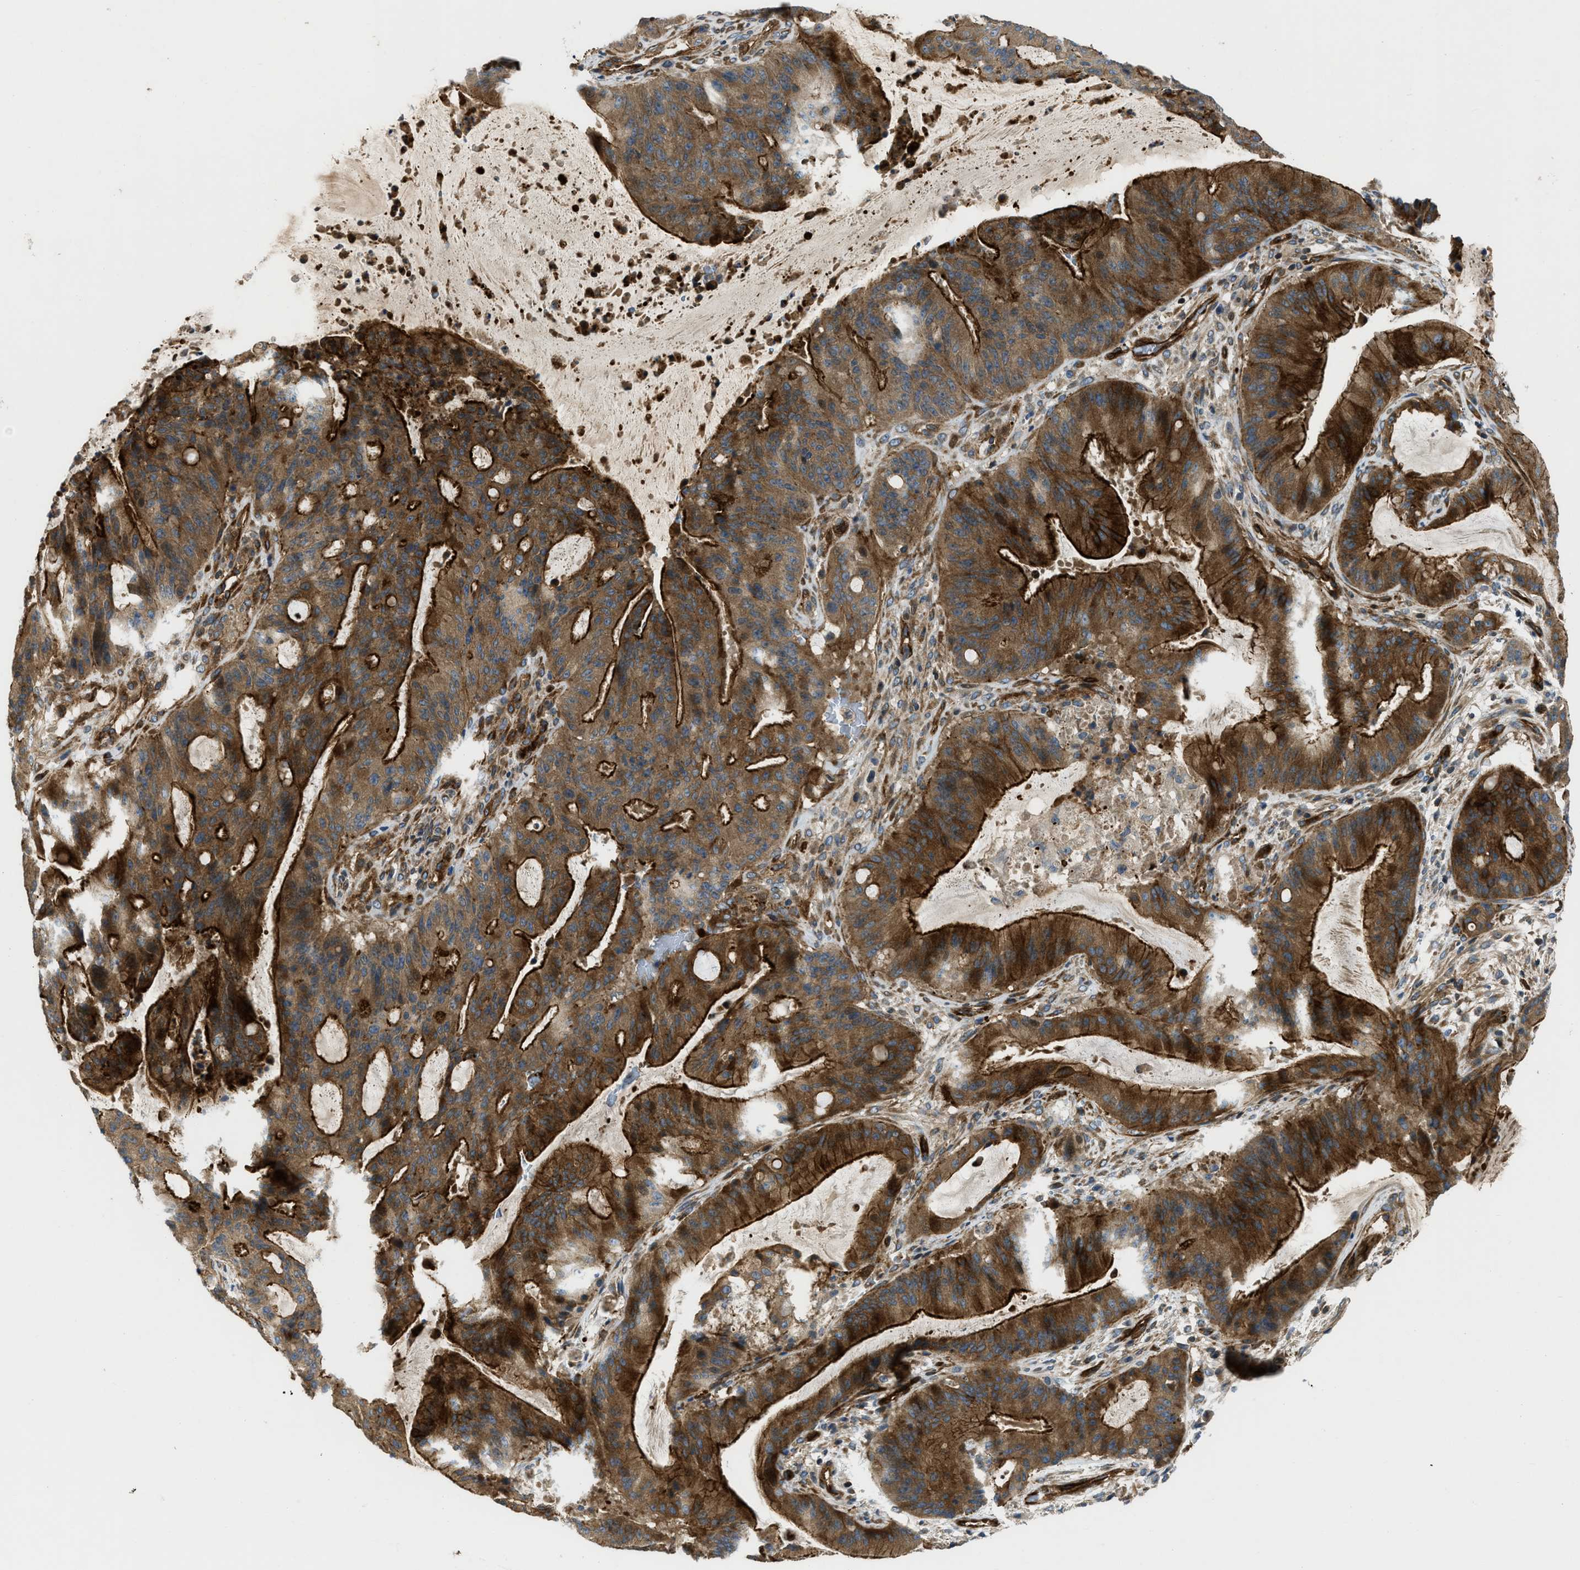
{"staining": {"intensity": "strong", "quantity": ">75%", "location": "cytoplasmic/membranous"}, "tissue": "liver cancer", "cell_type": "Tumor cells", "image_type": "cancer", "snomed": [{"axis": "morphology", "description": "Normal tissue, NOS"}, {"axis": "morphology", "description": "Cholangiocarcinoma"}, {"axis": "topography", "description": "Liver"}, {"axis": "topography", "description": "Peripheral nerve tissue"}], "caption": "This photomicrograph reveals liver cancer (cholangiocarcinoma) stained with immunohistochemistry (IHC) to label a protein in brown. The cytoplasmic/membranous of tumor cells show strong positivity for the protein. Nuclei are counter-stained blue.", "gene": "NYNRIN", "patient": {"sex": "female", "age": 73}}